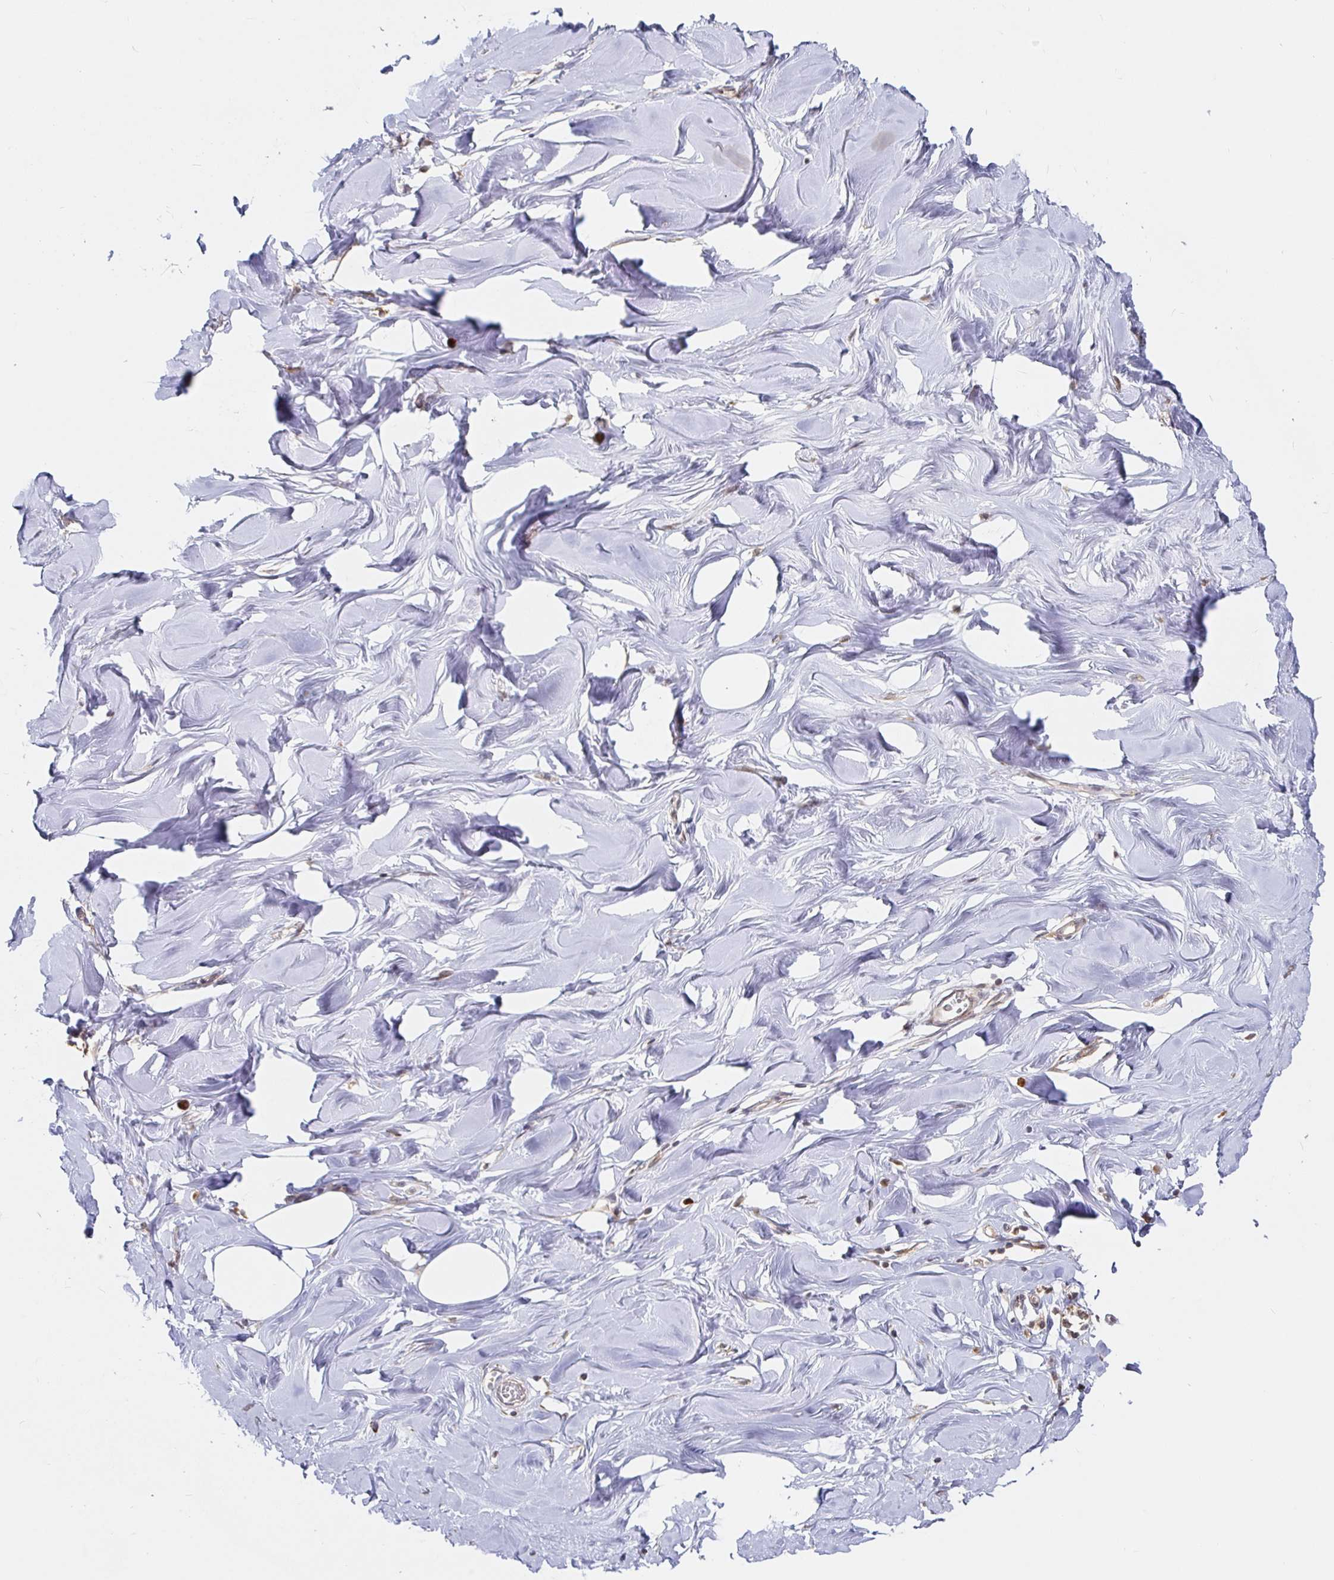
{"staining": {"intensity": "negative", "quantity": "none", "location": "none"}, "tissue": "breast", "cell_type": "Adipocytes", "image_type": "normal", "snomed": [{"axis": "morphology", "description": "Normal tissue, NOS"}, {"axis": "topography", "description": "Breast"}], "caption": "This is a micrograph of immunohistochemistry staining of benign breast, which shows no expression in adipocytes.", "gene": "ALG1L2", "patient": {"sex": "female", "age": 27}}